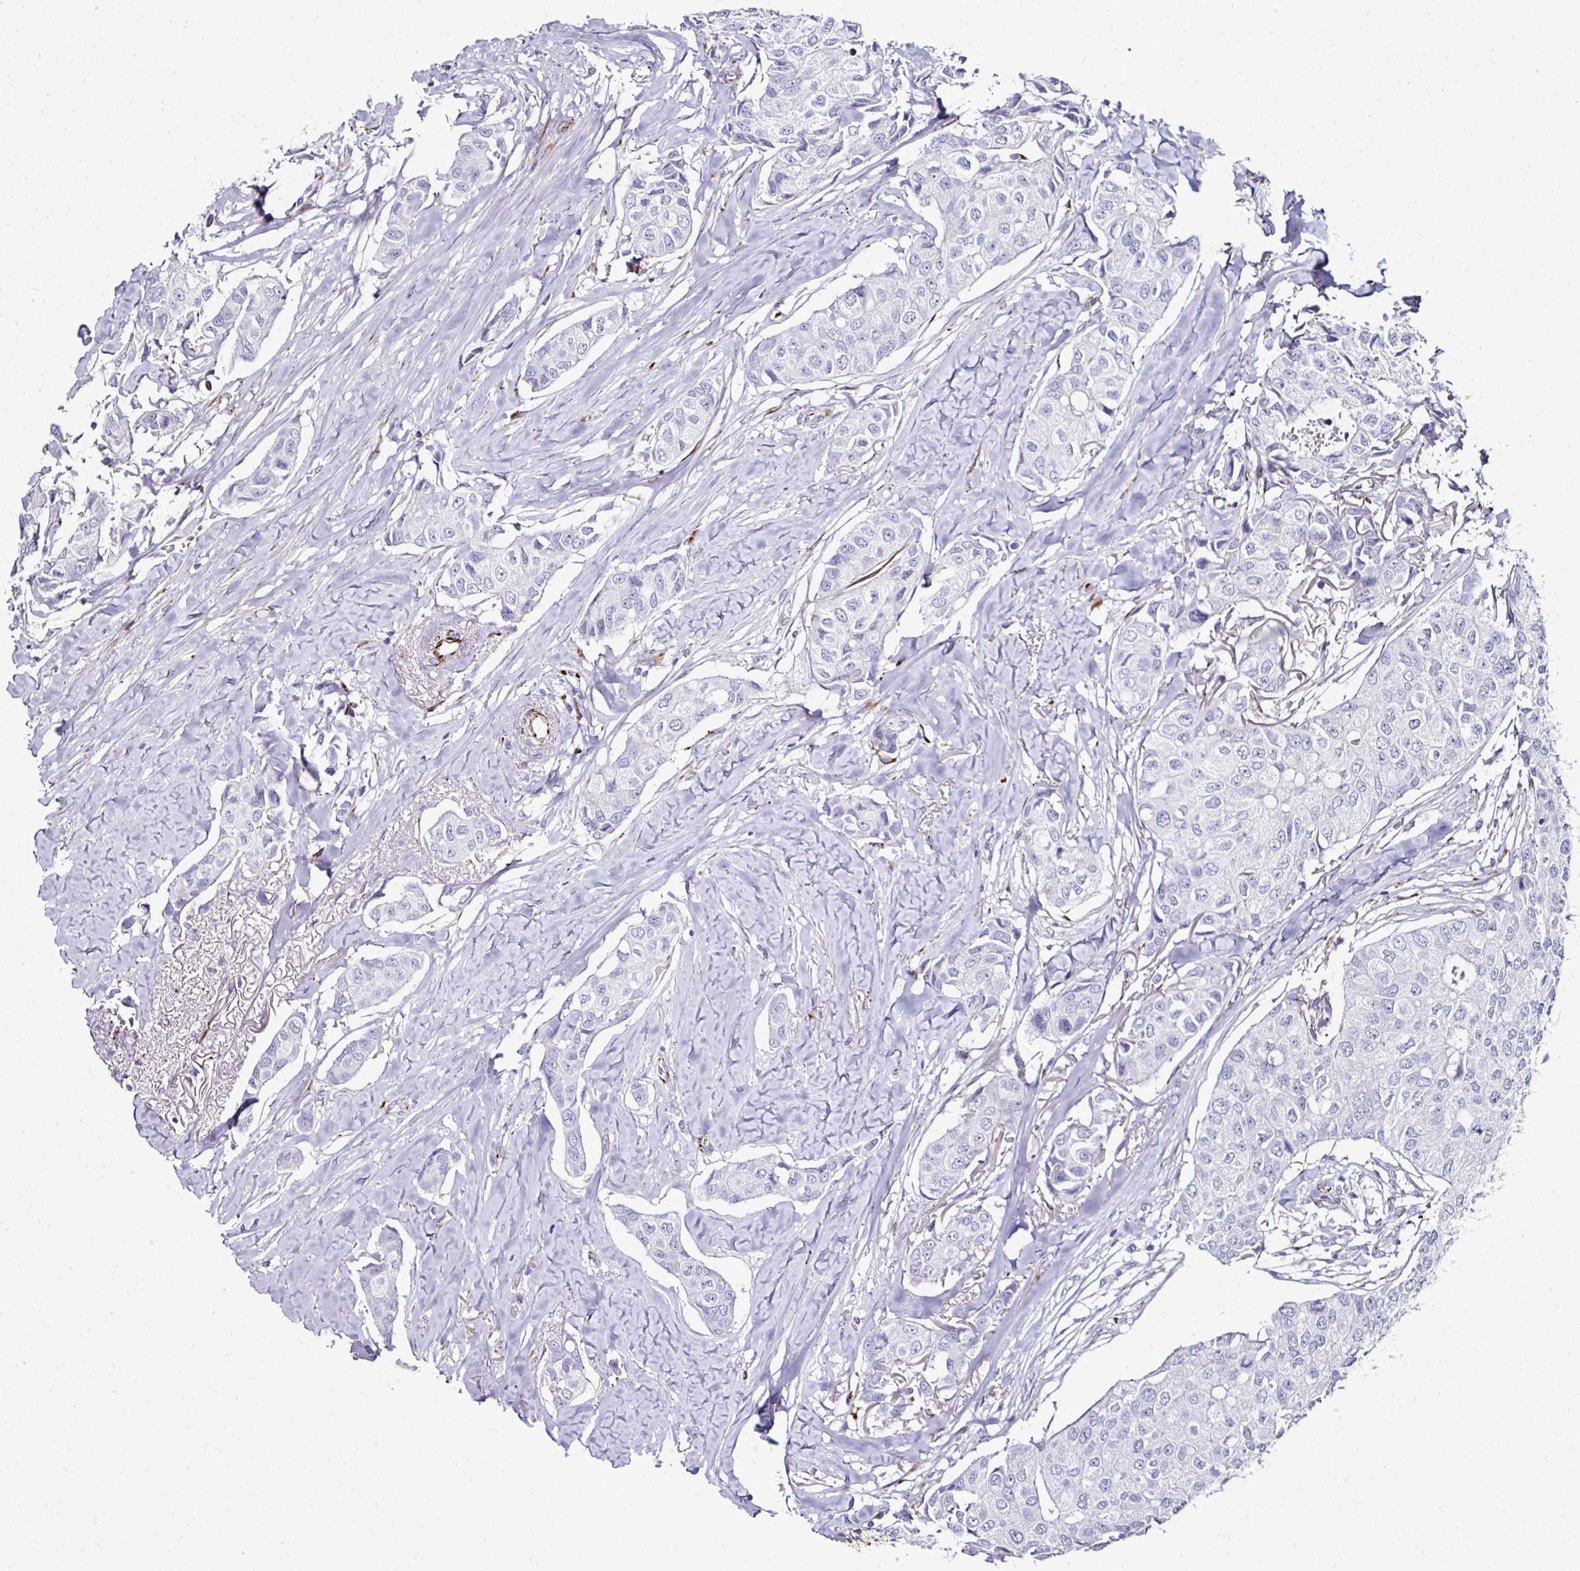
{"staining": {"intensity": "negative", "quantity": "none", "location": "none"}, "tissue": "breast cancer", "cell_type": "Tumor cells", "image_type": "cancer", "snomed": [{"axis": "morphology", "description": "Duct carcinoma"}, {"axis": "topography", "description": "Breast"}], "caption": "High magnification brightfield microscopy of invasive ductal carcinoma (breast) stained with DAB (brown) and counterstained with hematoxylin (blue): tumor cells show no significant positivity.", "gene": "TMPRSS9", "patient": {"sex": "female", "age": 80}}